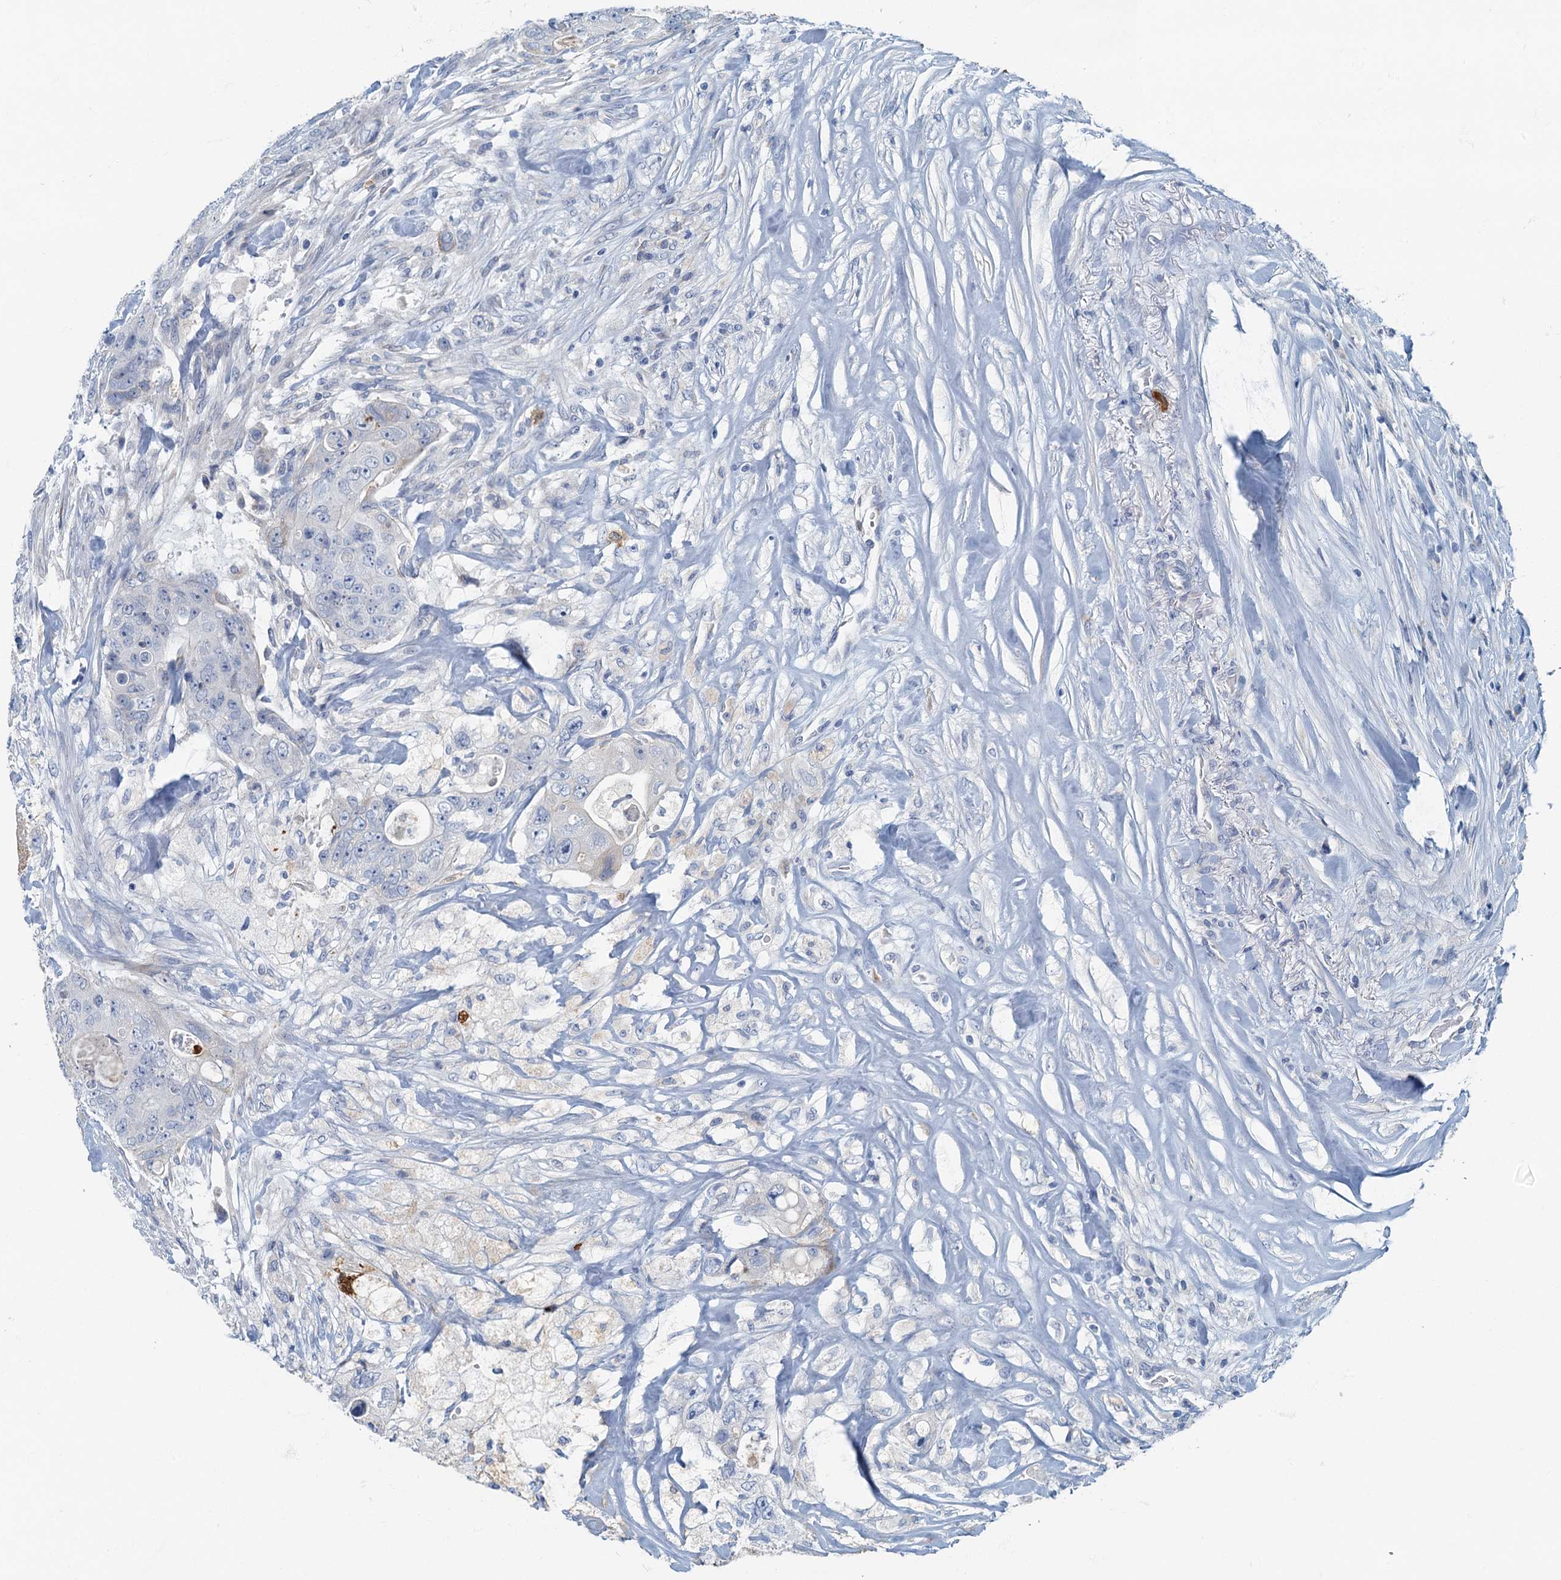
{"staining": {"intensity": "negative", "quantity": "none", "location": "none"}, "tissue": "colorectal cancer", "cell_type": "Tumor cells", "image_type": "cancer", "snomed": [{"axis": "morphology", "description": "Adenocarcinoma, NOS"}, {"axis": "topography", "description": "Colon"}], "caption": "This photomicrograph is of colorectal adenocarcinoma stained with immunohistochemistry to label a protein in brown with the nuclei are counter-stained blue. There is no staining in tumor cells.", "gene": "ANKDD1A", "patient": {"sex": "female", "age": 46}}